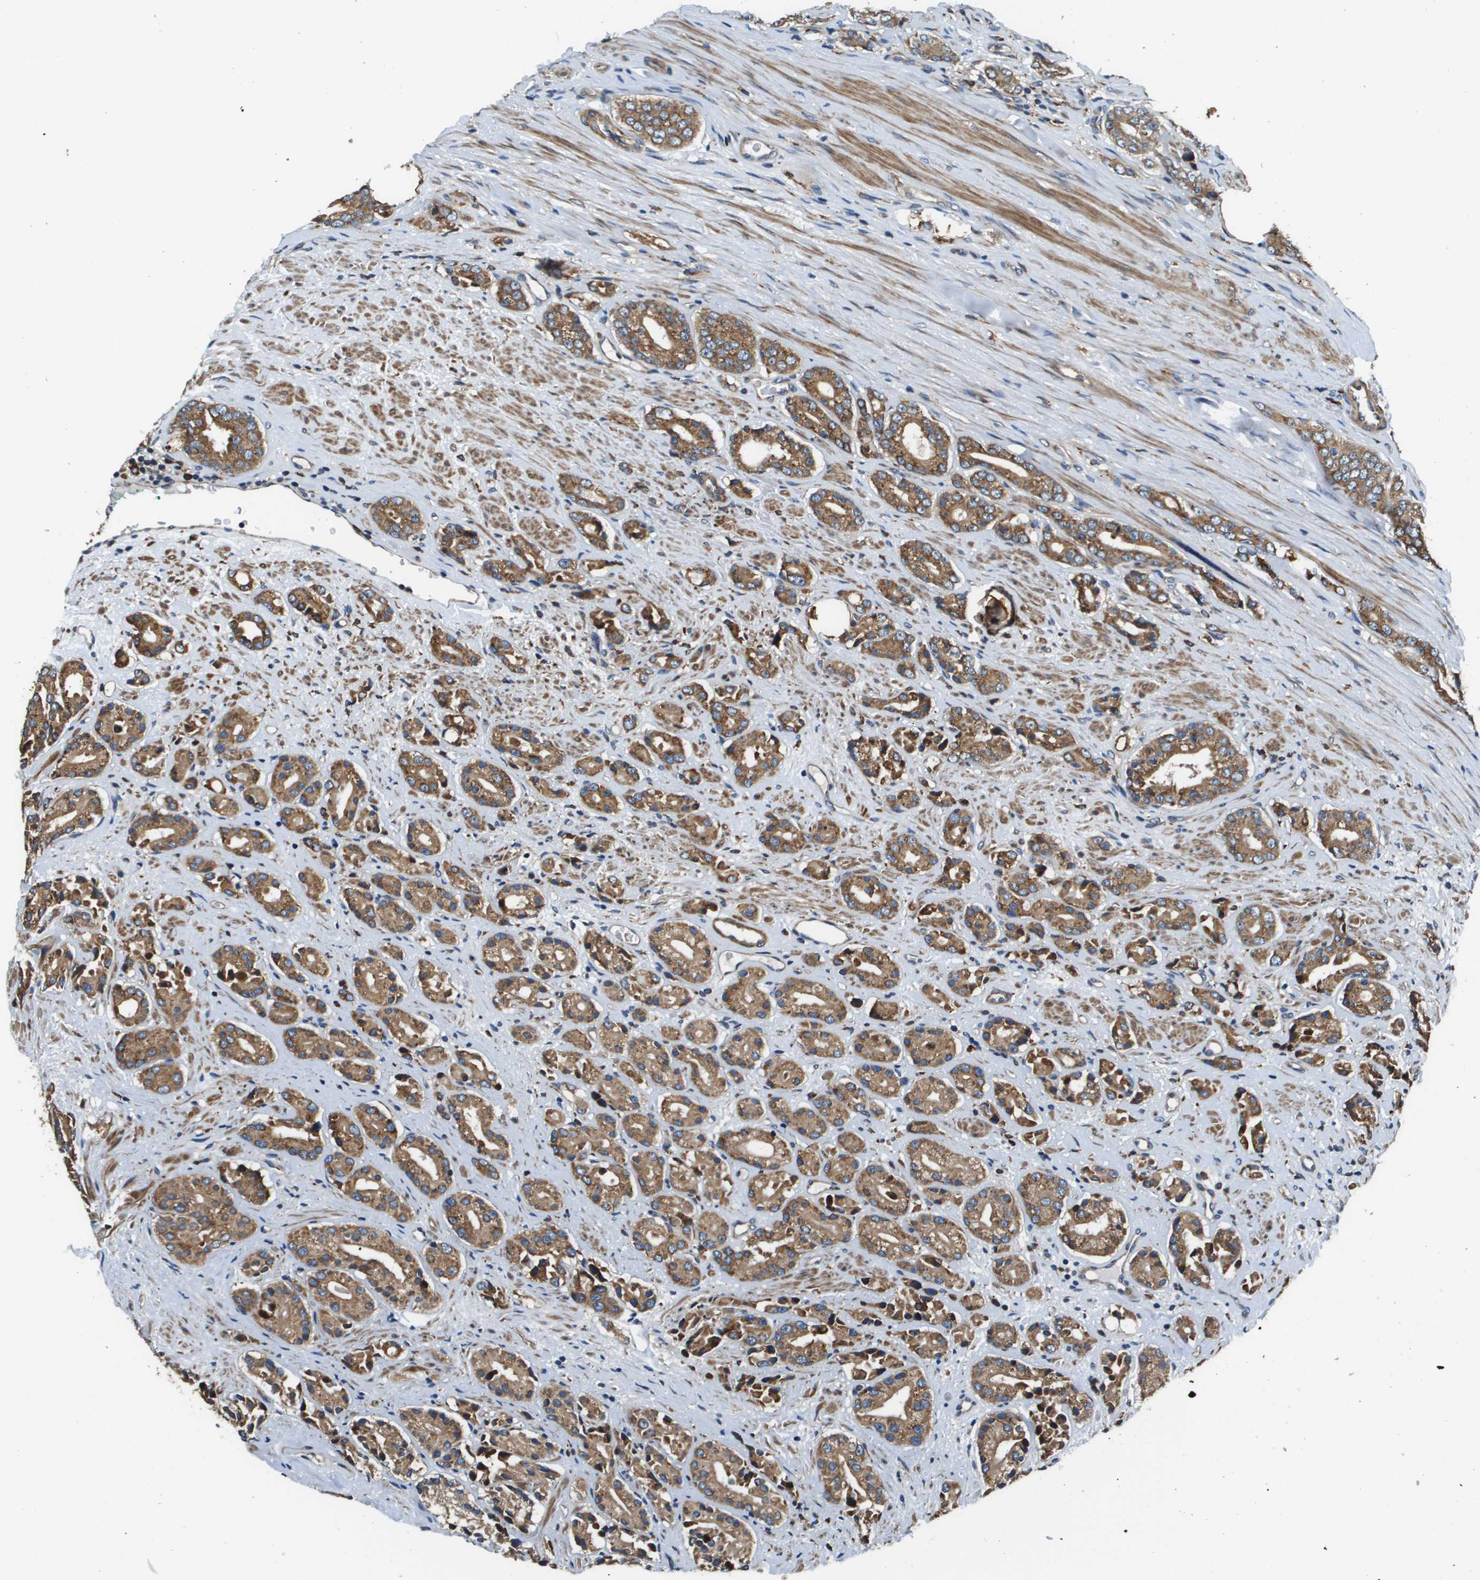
{"staining": {"intensity": "moderate", "quantity": ">75%", "location": "cytoplasmic/membranous"}, "tissue": "prostate cancer", "cell_type": "Tumor cells", "image_type": "cancer", "snomed": [{"axis": "morphology", "description": "Adenocarcinoma, High grade"}, {"axis": "topography", "description": "Prostate"}], "caption": "This is an image of immunohistochemistry staining of adenocarcinoma (high-grade) (prostate), which shows moderate expression in the cytoplasmic/membranous of tumor cells.", "gene": "CNPY3", "patient": {"sex": "male", "age": 71}}